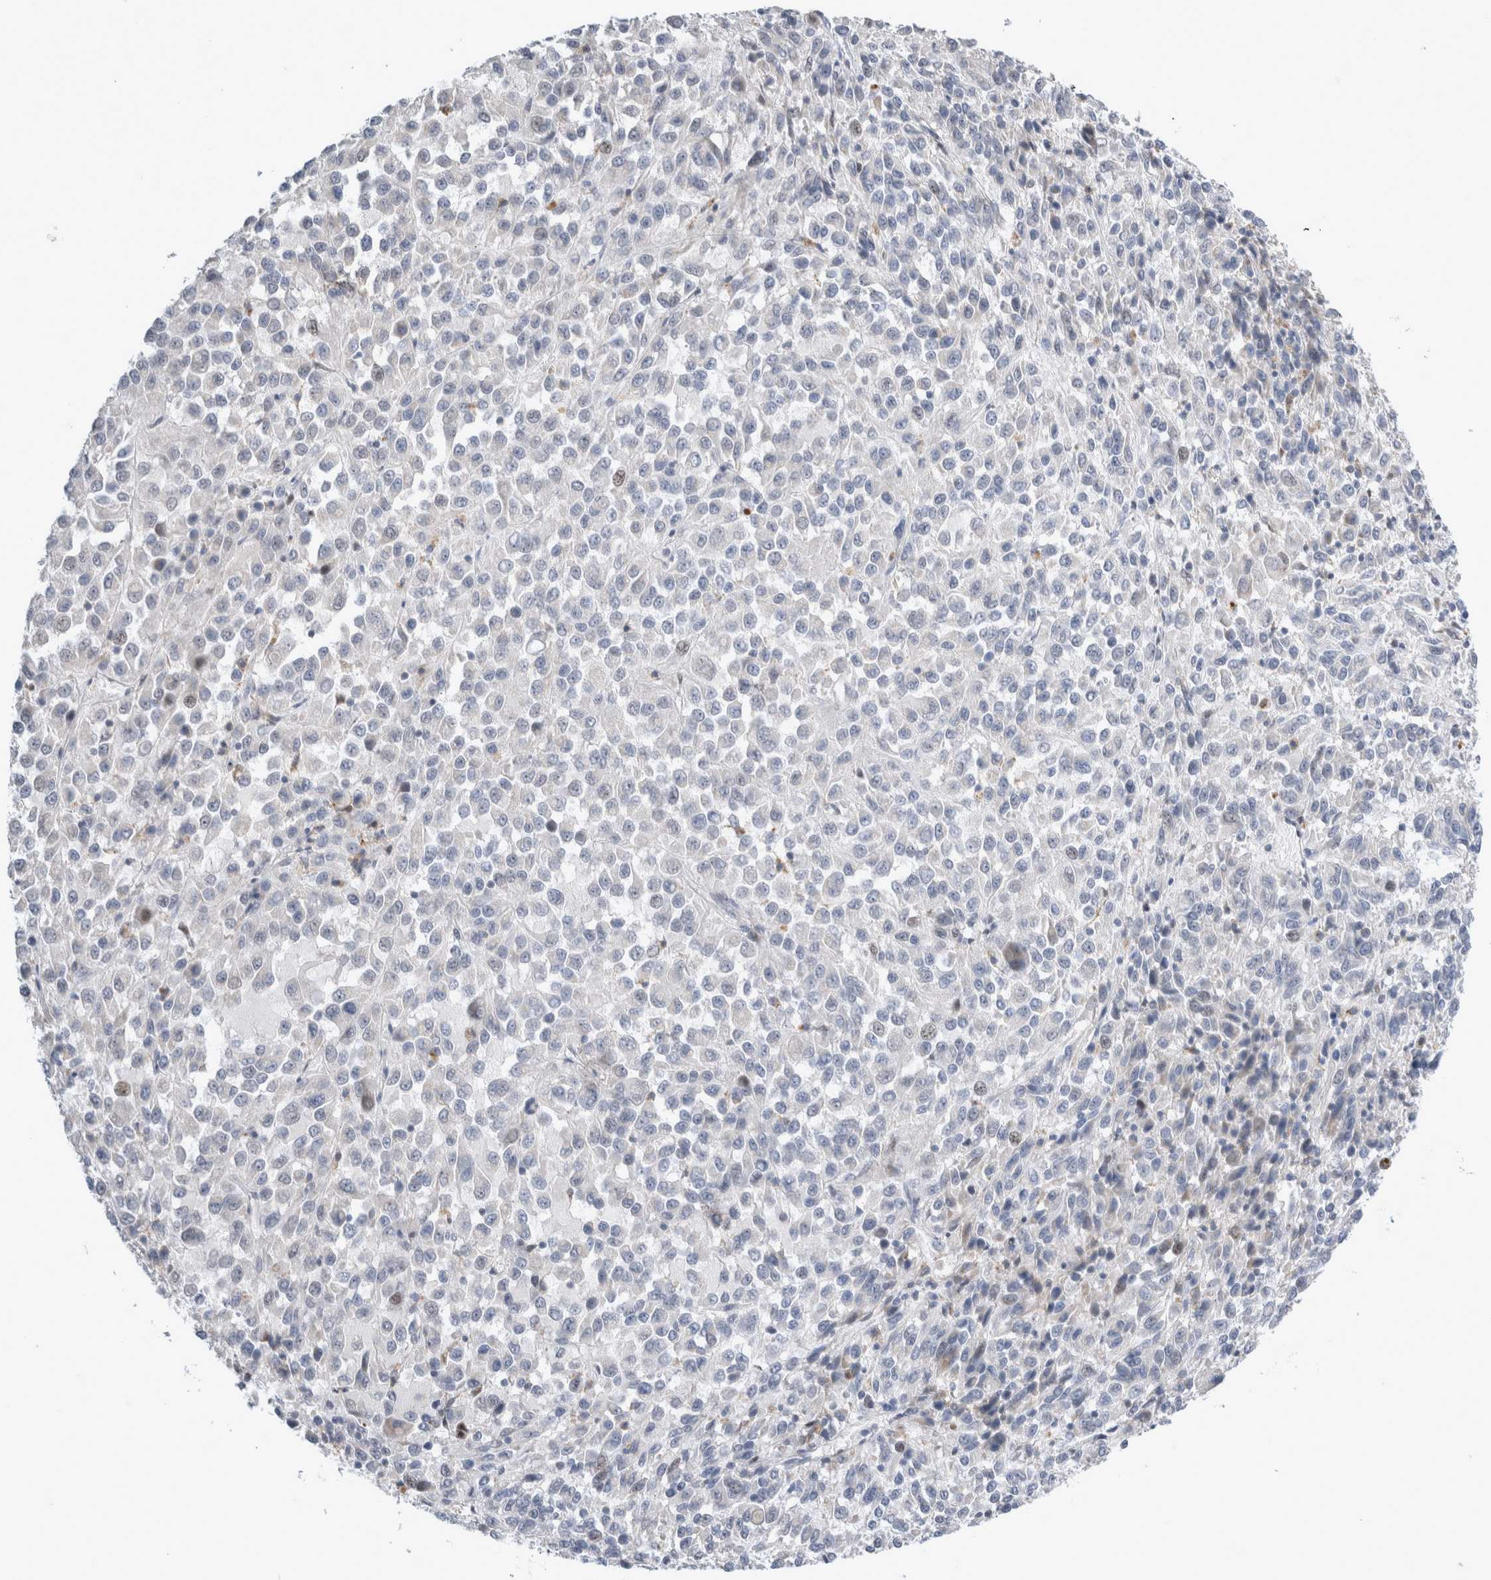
{"staining": {"intensity": "negative", "quantity": "none", "location": "none"}, "tissue": "melanoma", "cell_type": "Tumor cells", "image_type": "cancer", "snomed": [{"axis": "morphology", "description": "Malignant melanoma, Metastatic site"}, {"axis": "topography", "description": "Lung"}], "caption": "An IHC image of melanoma is shown. There is no staining in tumor cells of melanoma.", "gene": "AGMAT", "patient": {"sex": "male", "age": 64}}